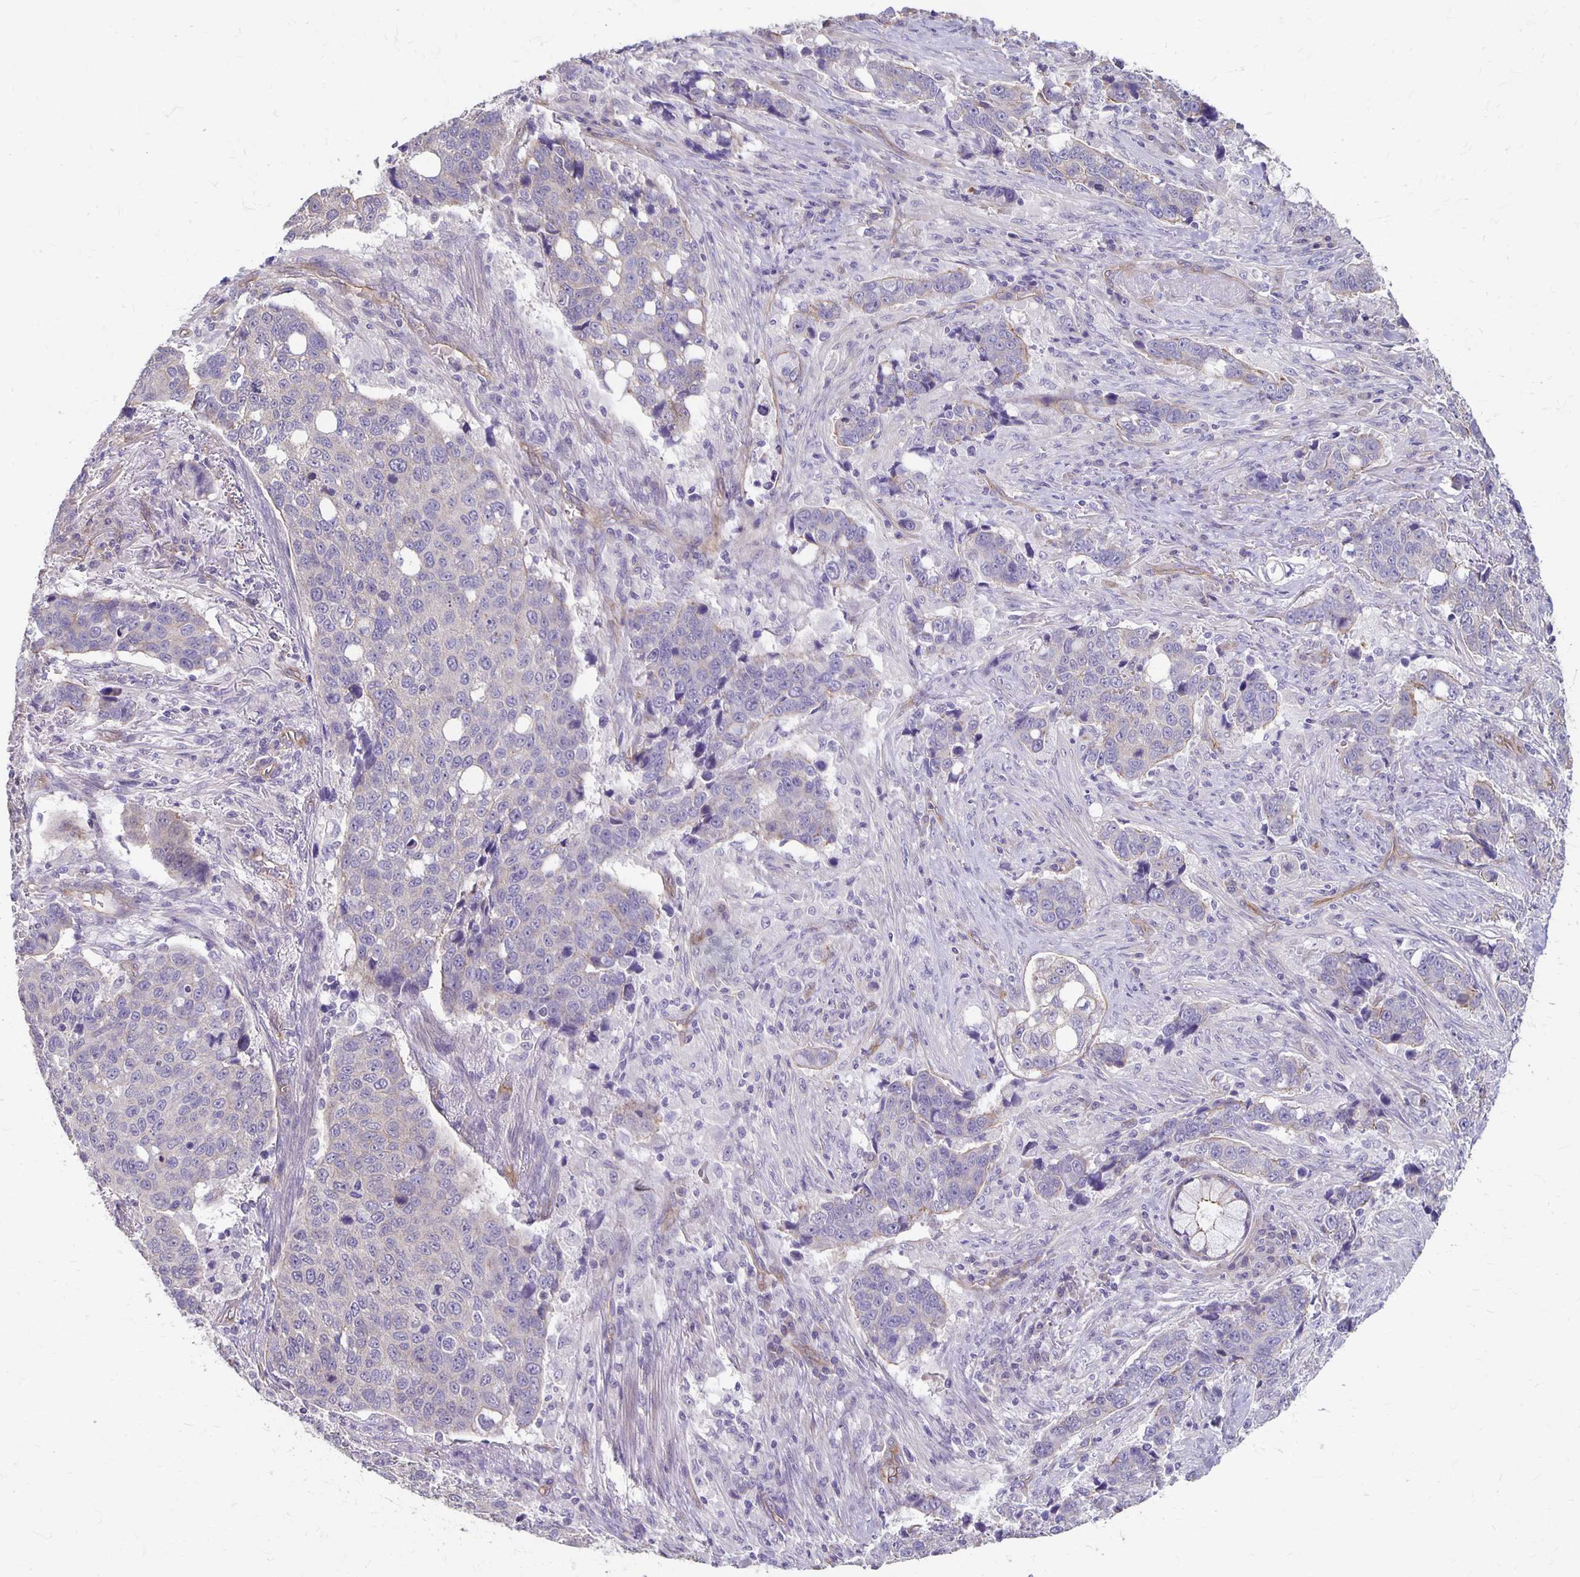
{"staining": {"intensity": "negative", "quantity": "none", "location": "none"}, "tissue": "lung cancer", "cell_type": "Tumor cells", "image_type": "cancer", "snomed": [{"axis": "morphology", "description": "Squamous cell carcinoma, NOS"}, {"axis": "topography", "description": "Lymph node"}, {"axis": "topography", "description": "Lung"}], "caption": "Histopathology image shows no significant protein staining in tumor cells of lung cancer.", "gene": "PPP1R3E", "patient": {"sex": "male", "age": 61}}